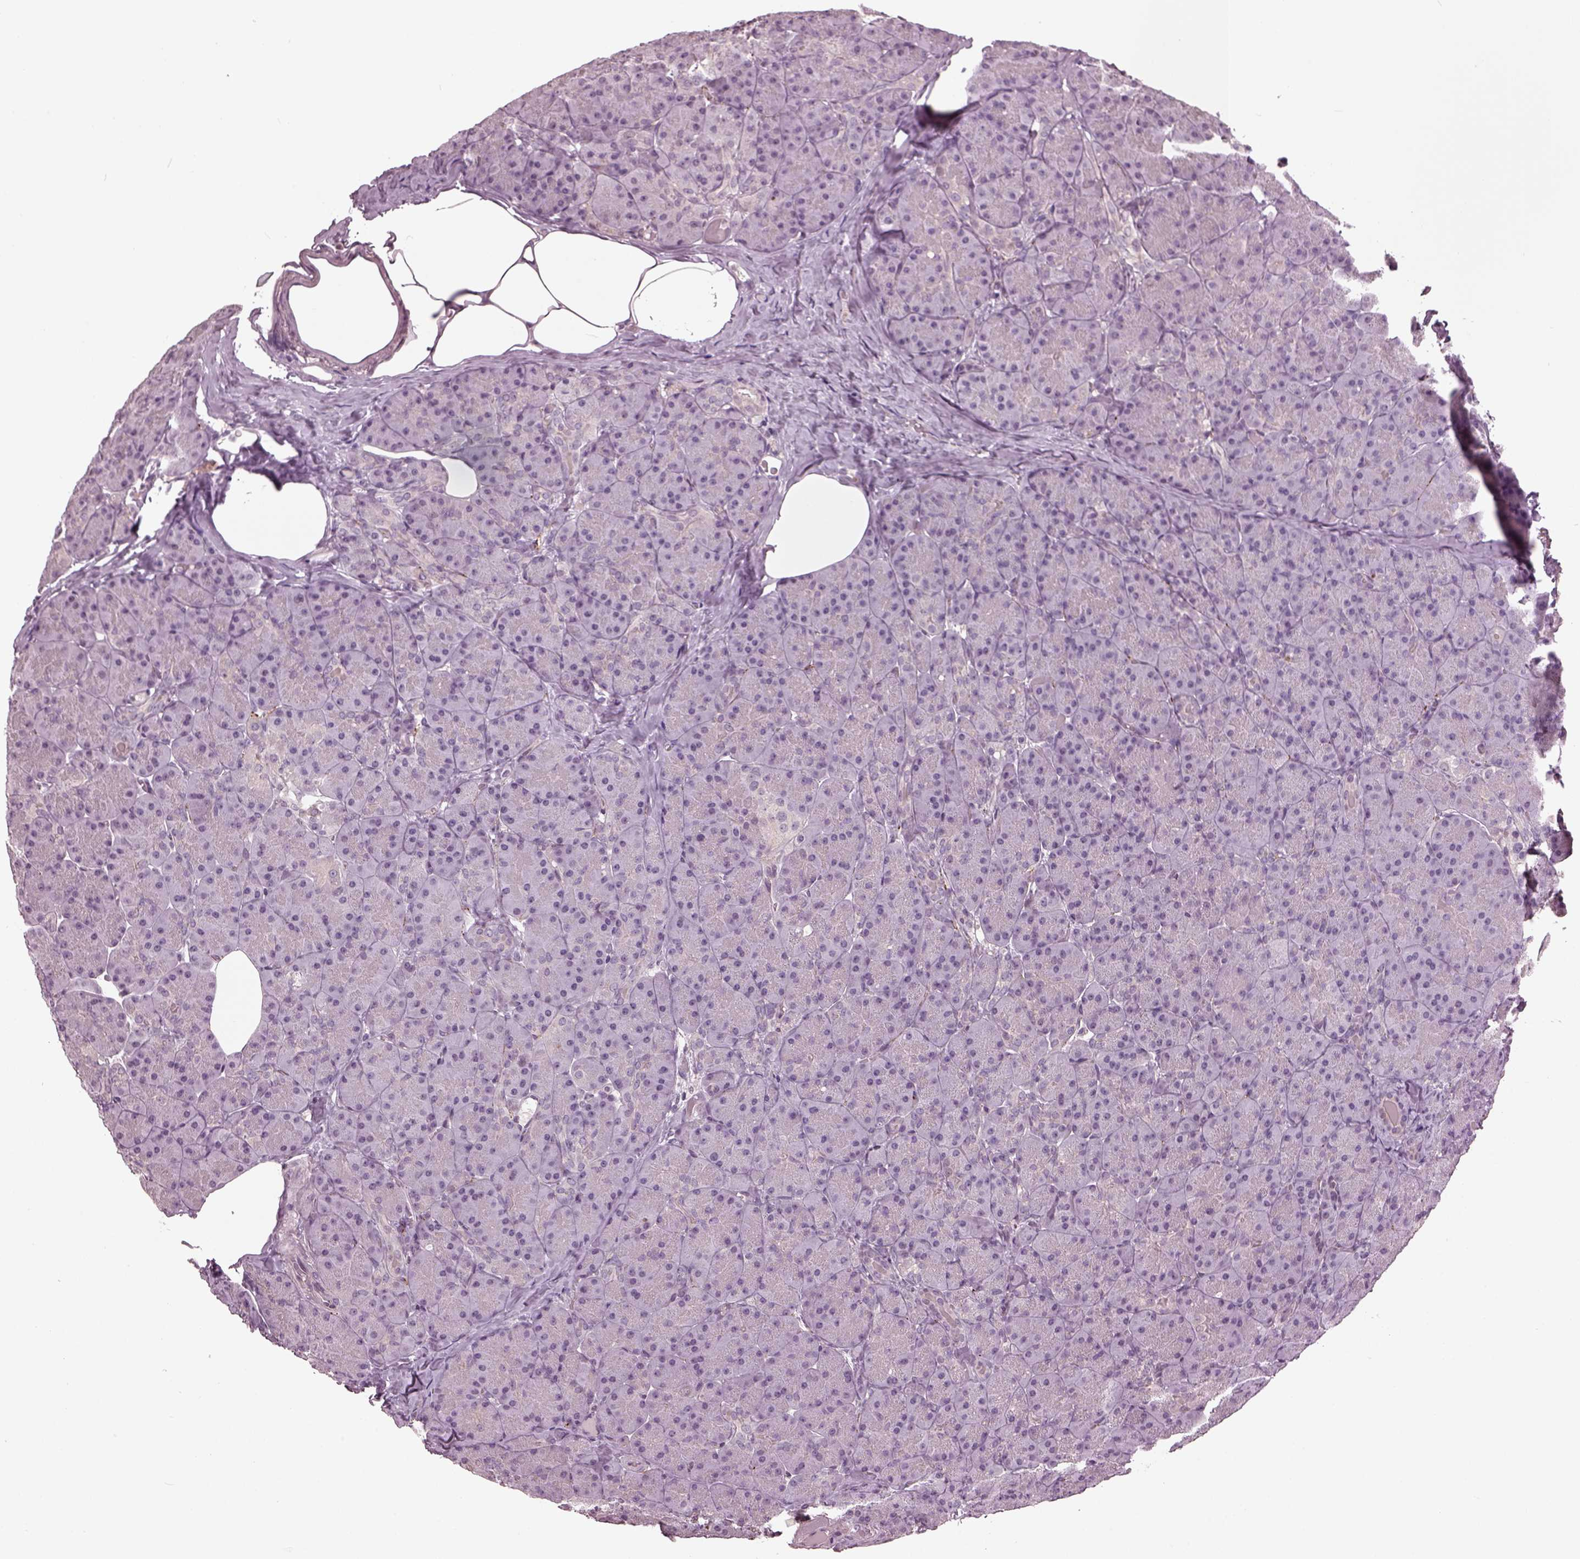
{"staining": {"intensity": "negative", "quantity": "none", "location": "none"}, "tissue": "pancreas", "cell_type": "Exocrine glandular cells", "image_type": "normal", "snomed": [{"axis": "morphology", "description": "Normal tissue, NOS"}, {"axis": "topography", "description": "Pancreas"}], "caption": "Immunohistochemistry (IHC) of benign human pancreas exhibits no staining in exocrine glandular cells. Brightfield microscopy of immunohistochemistry stained with DAB (brown) and hematoxylin (blue), captured at high magnification.", "gene": "GAL", "patient": {"sex": "male", "age": 57}}